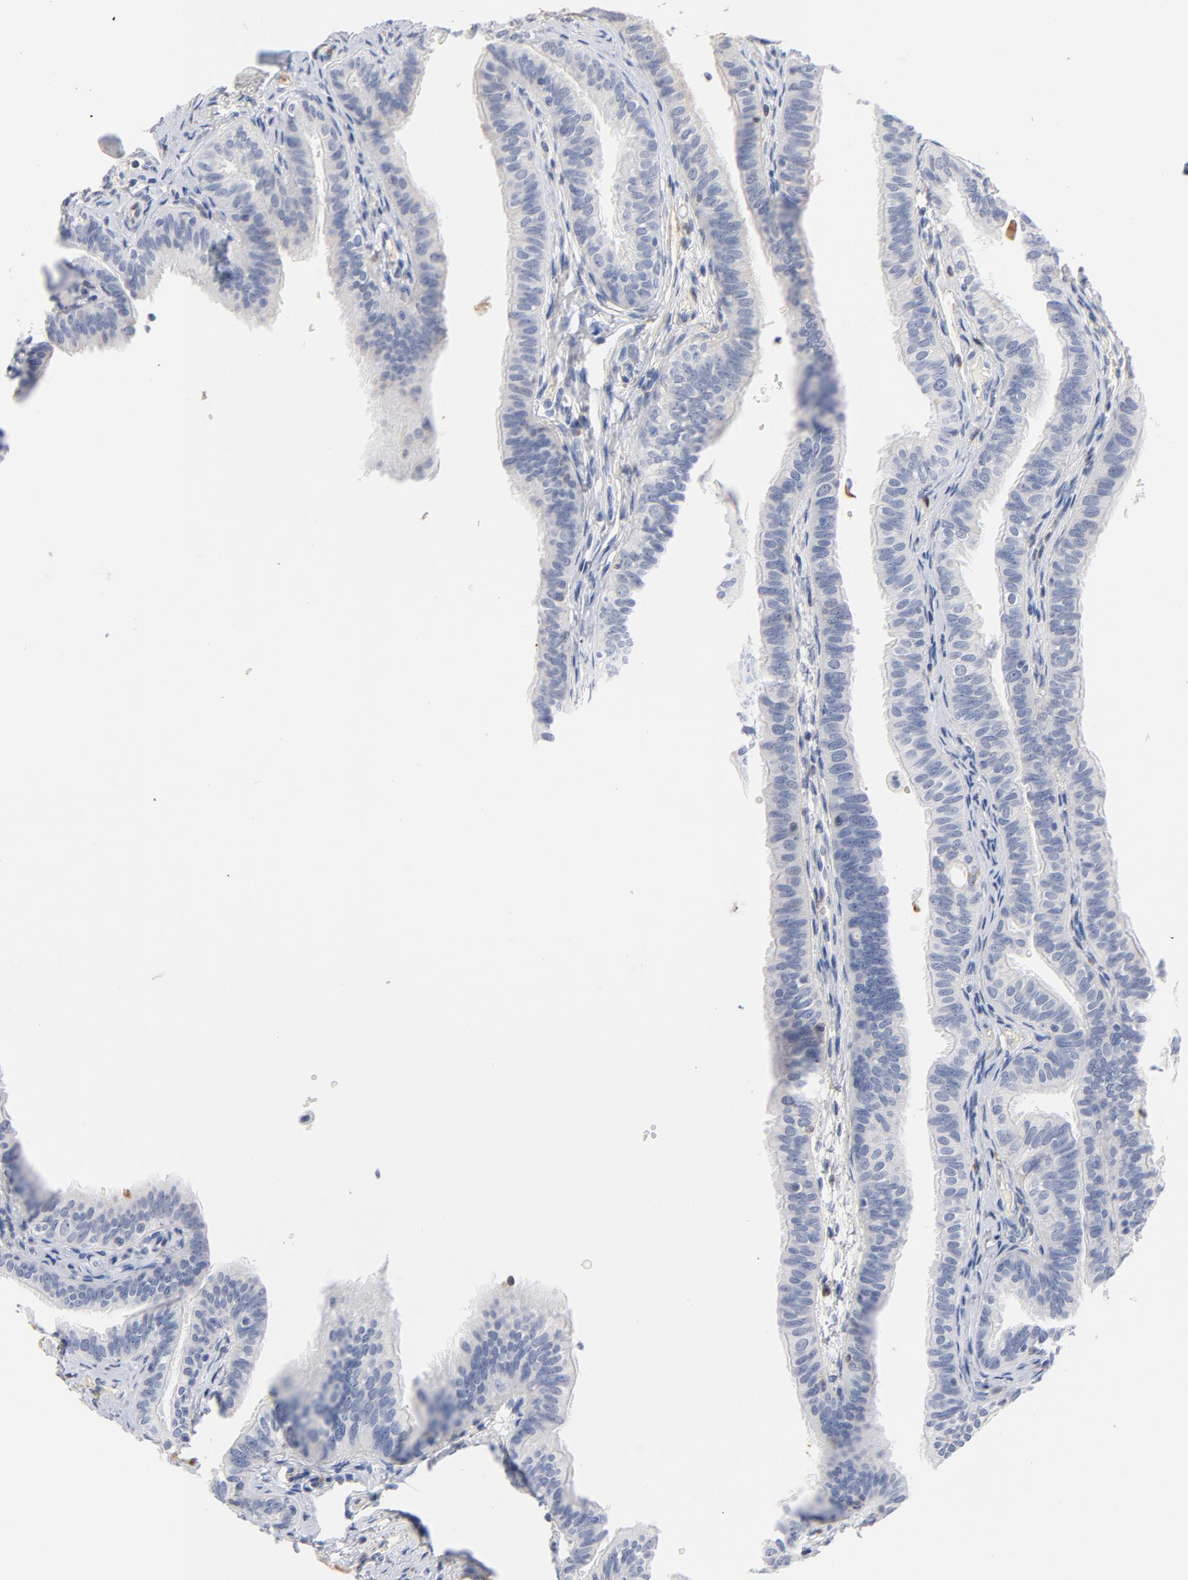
{"staining": {"intensity": "negative", "quantity": "none", "location": "none"}, "tissue": "fallopian tube", "cell_type": "Glandular cells", "image_type": "normal", "snomed": [{"axis": "morphology", "description": "Normal tissue, NOS"}, {"axis": "morphology", "description": "Dermoid, NOS"}, {"axis": "topography", "description": "Fallopian tube"}], "caption": "High power microscopy histopathology image of an IHC photomicrograph of benign fallopian tube, revealing no significant staining in glandular cells. Brightfield microscopy of immunohistochemistry (IHC) stained with DAB (brown) and hematoxylin (blue), captured at high magnification.", "gene": "SERPINA4", "patient": {"sex": "female", "age": 33}}